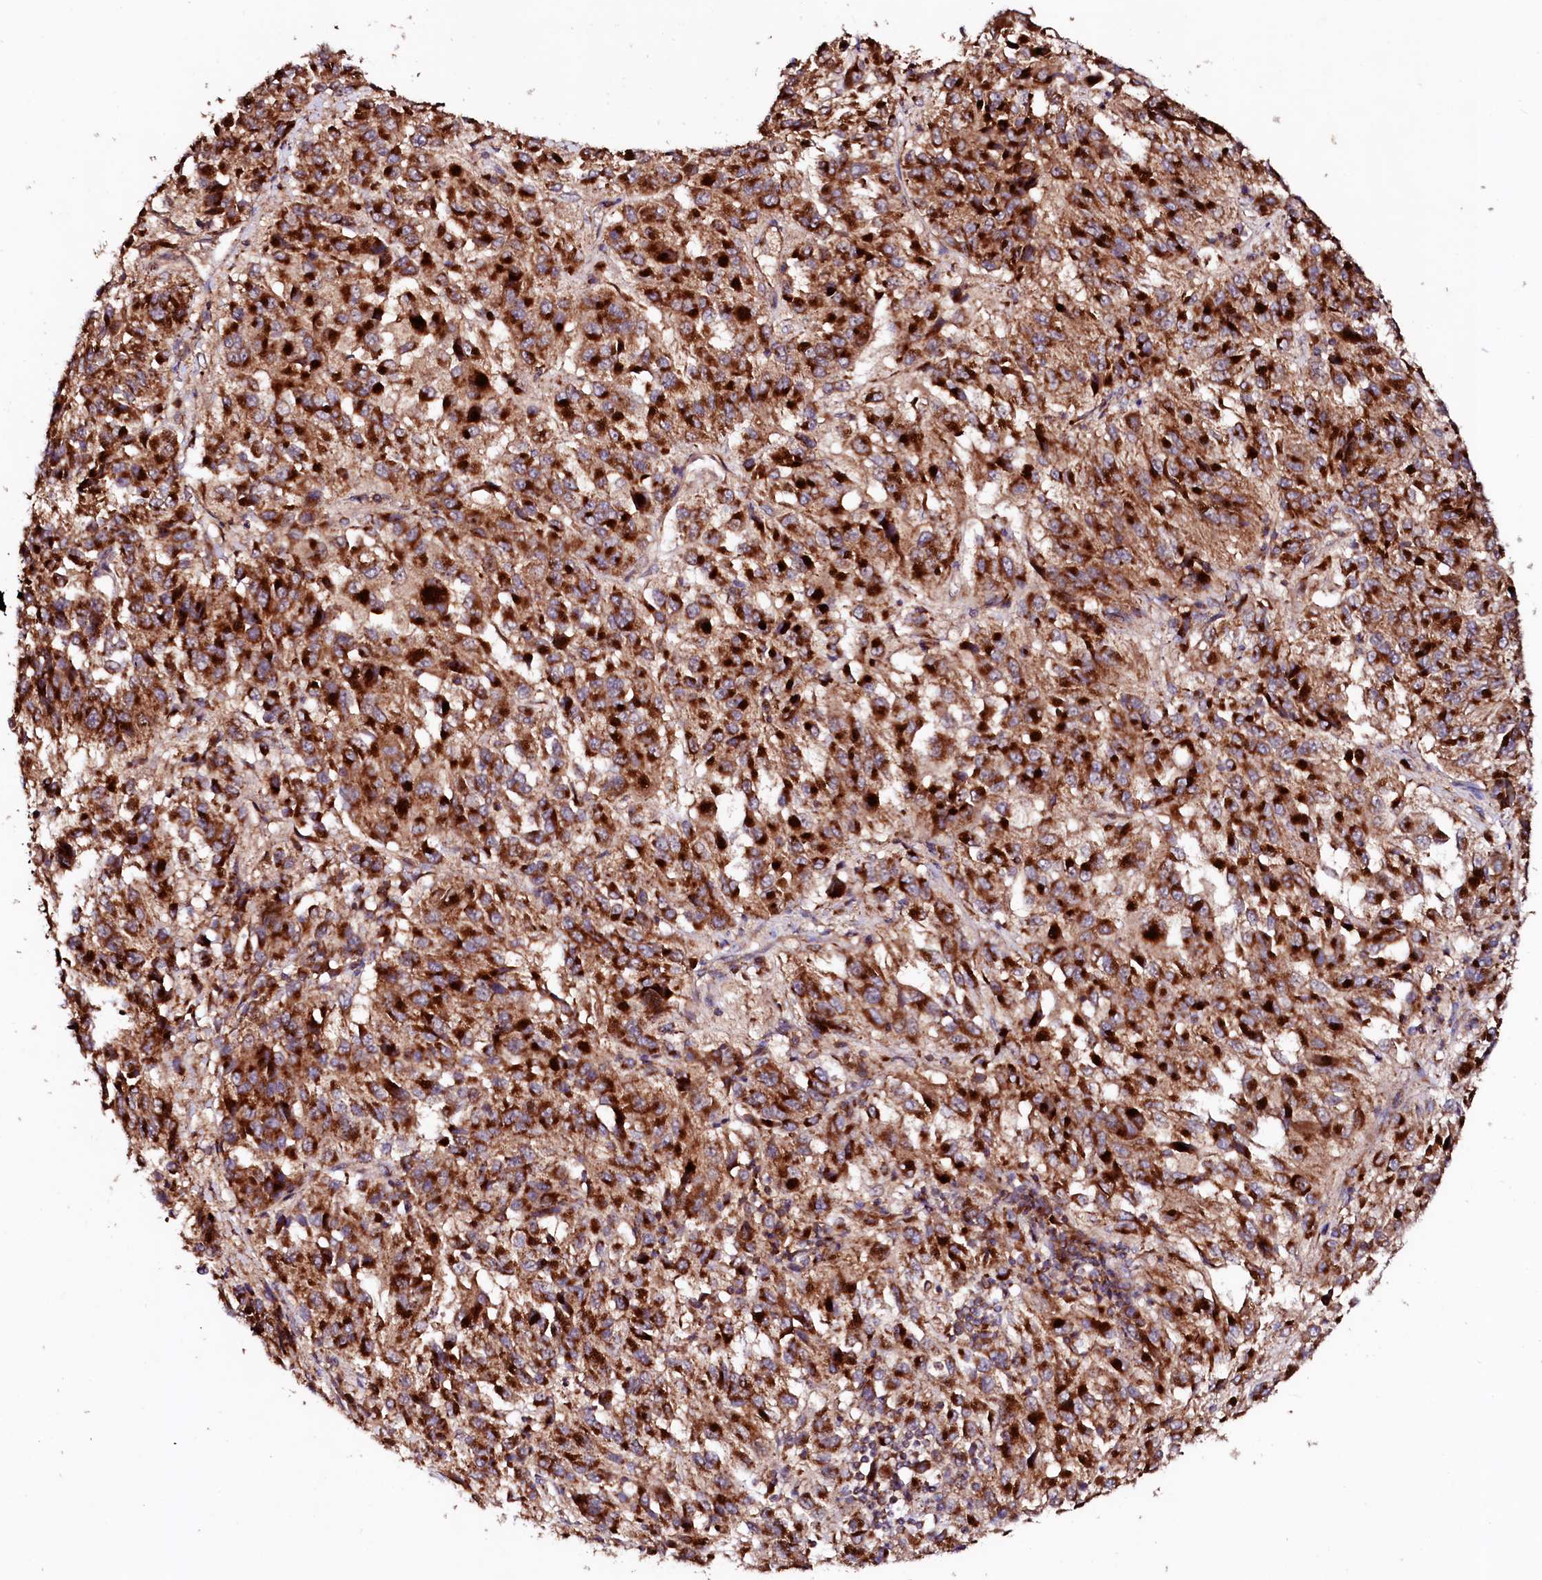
{"staining": {"intensity": "strong", "quantity": ">75%", "location": "cytoplasmic/membranous"}, "tissue": "melanoma", "cell_type": "Tumor cells", "image_type": "cancer", "snomed": [{"axis": "morphology", "description": "Malignant melanoma, Metastatic site"}, {"axis": "topography", "description": "Lung"}], "caption": "Immunohistochemistry of melanoma reveals high levels of strong cytoplasmic/membranous positivity in approximately >75% of tumor cells. (IHC, brightfield microscopy, high magnification).", "gene": "ST3GAL1", "patient": {"sex": "male", "age": 64}}